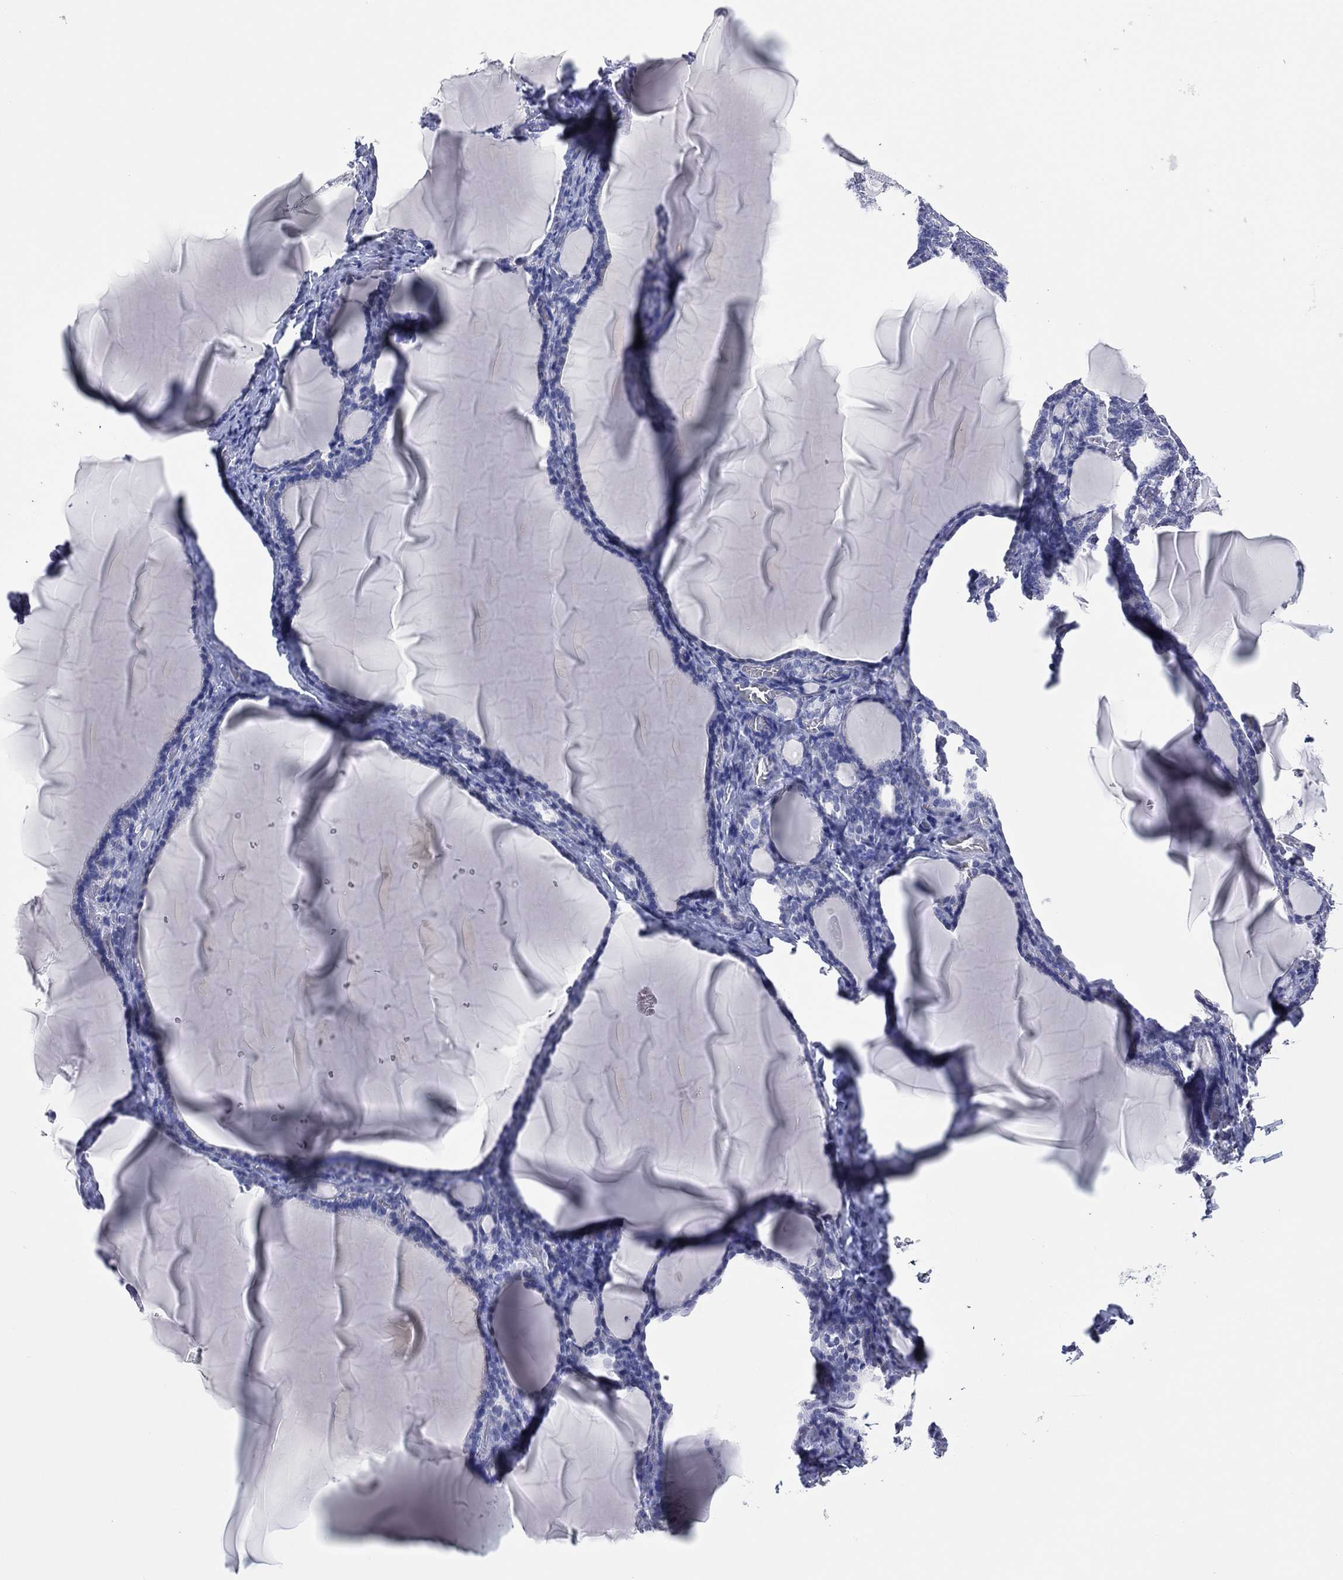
{"staining": {"intensity": "negative", "quantity": "none", "location": "none"}, "tissue": "thyroid gland", "cell_type": "Glandular cells", "image_type": "normal", "snomed": [{"axis": "morphology", "description": "Normal tissue, NOS"}, {"axis": "morphology", "description": "Hyperplasia, NOS"}, {"axis": "topography", "description": "Thyroid gland"}], "caption": "Immunohistochemistry histopathology image of benign thyroid gland: human thyroid gland stained with DAB (3,3'-diaminobenzidine) shows no significant protein expression in glandular cells.", "gene": "UTF1", "patient": {"sex": "female", "age": 27}}